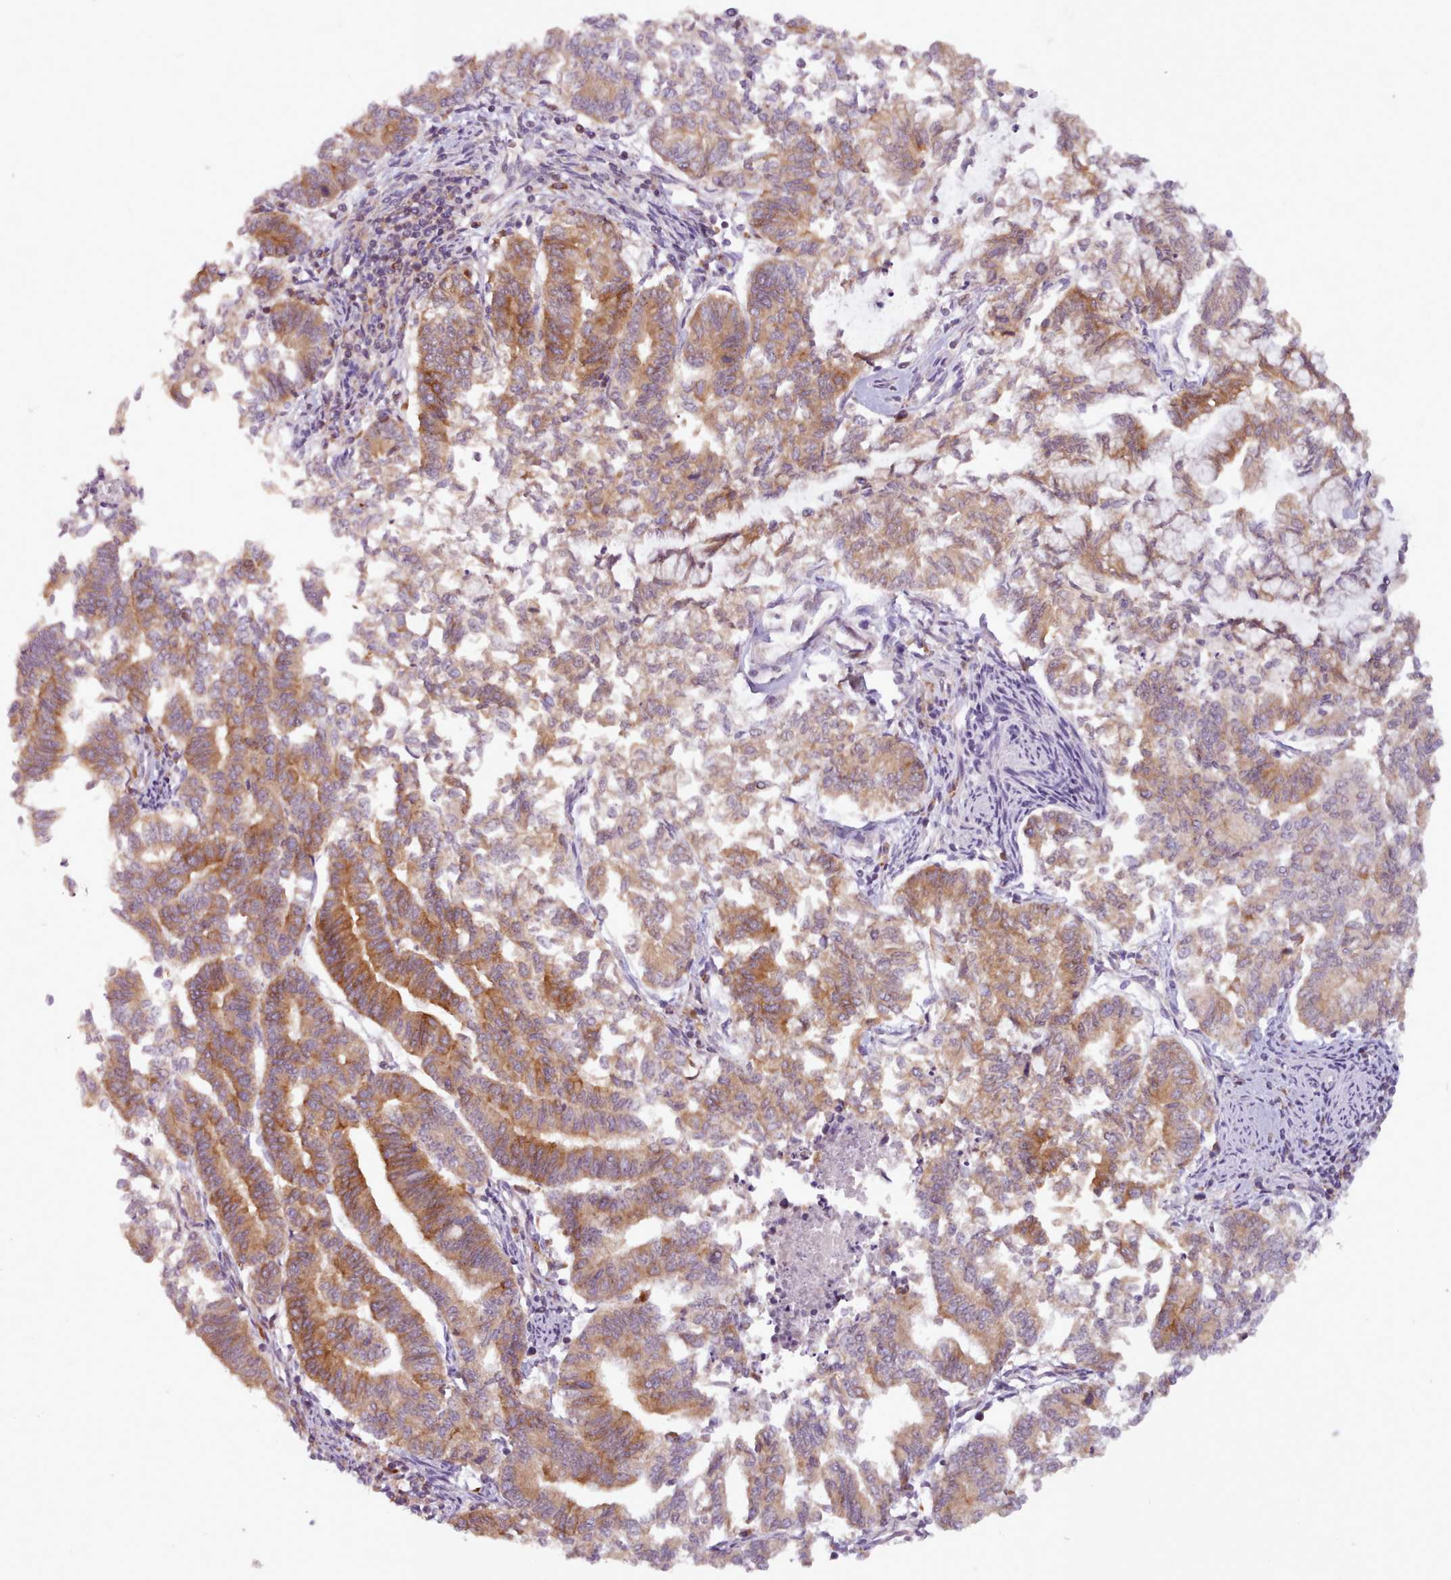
{"staining": {"intensity": "moderate", "quantity": ">75%", "location": "cytoplasmic/membranous"}, "tissue": "endometrial cancer", "cell_type": "Tumor cells", "image_type": "cancer", "snomed": [{"axis": "morphology", "description": "Adenocarcinoma, NOS"}, {"axis": "topography", "description": "Endometrium"}], "caption": "Protein staining of endometrial cancer tissue shows moderate cytoplasmic/membranous positivity in about >75% of tumor cells.", "gene": "CRYBG1", "patient": {"sex": "female", "age": 79}}